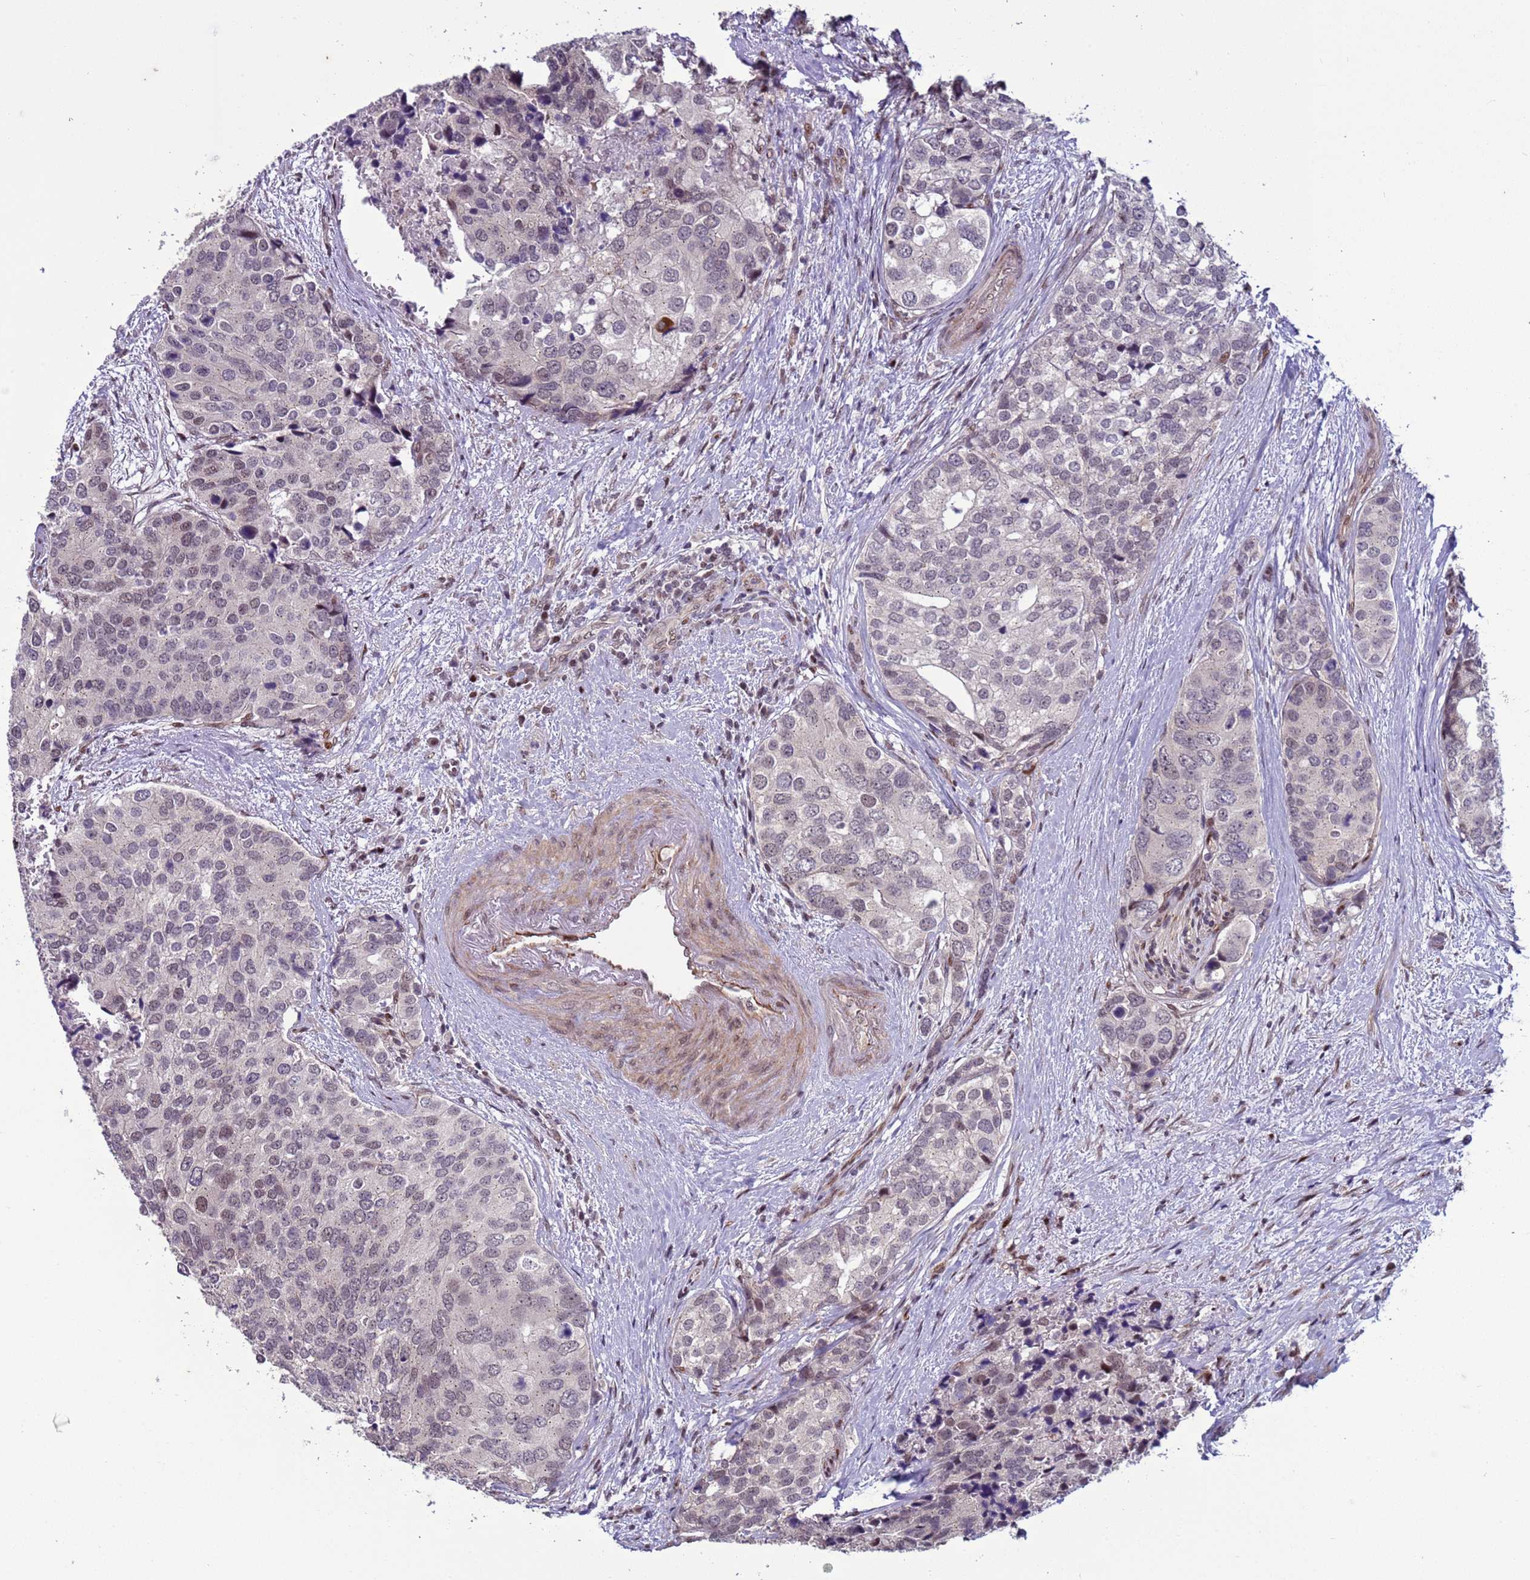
{"staining": {"intensity": "weak", "quantity": "<25%", "location": "nuclear"}, "tissue": "prostate cancer", "cell_type": "Tumor cells", "image_type": "cancer", "snomed": [{"axis": "morphology", "description": "Adenocarcinoma, High grade"}, {"axis": "topography", "description": "Prostate"}], "caption": "The immunohistochemistry (IHC) micrograph has no significant positivity in tumor cells of prostate high-grade adenocarcinoma tissue. (DAB (3,3'-diaminobenzidine) immunohistochemistry (IHC) visualized using brightfield microscopy, high magnification).", "gene": "SHC3", "patient": {"sex": "male", "age": 62}}